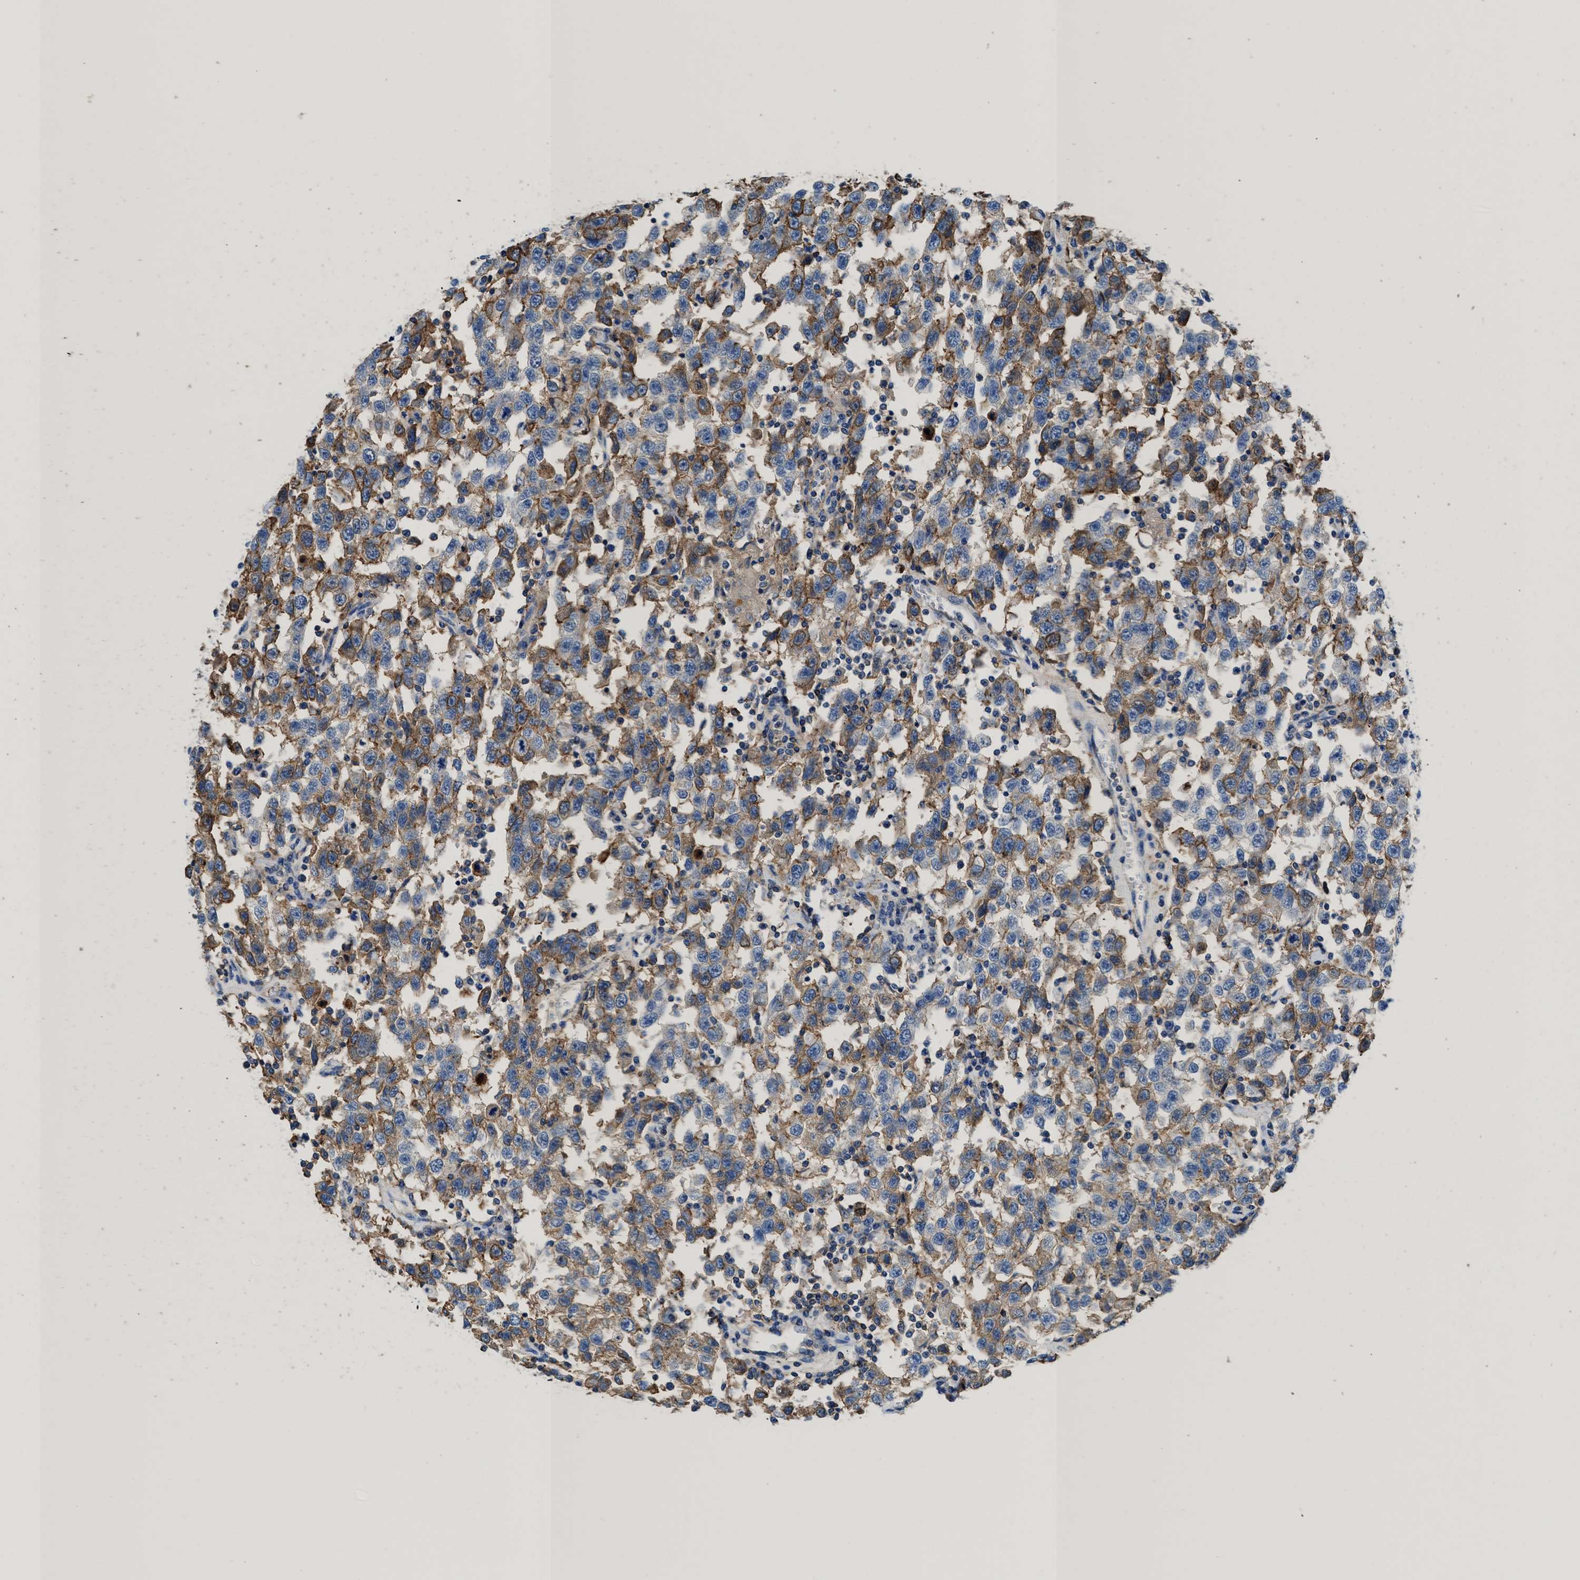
{"staining": {"intensity": "moderate", "quantity": ">75%", "location": "cytoplasmic/membranous"}, "tissue": "testis cancer", "cell_type": "Tumor cells", "image_type": "cancer", "snomed": [{"axis": "morphology", "description": "Seminoma, NOS"}, {"axis": "topography", "description": "Testis"}], "caption": "An image of human testis cancer (seminoma) stained for a protein shows moderate cytoplasmic/membranous brown staining in tumor cells. Using DAB (brown) and hematoxylin (blue) stains, captured at high magnification using brightfield microscopy.", "gene": "KCNQ4", "patient": {"sex": "male", "age": 41}}